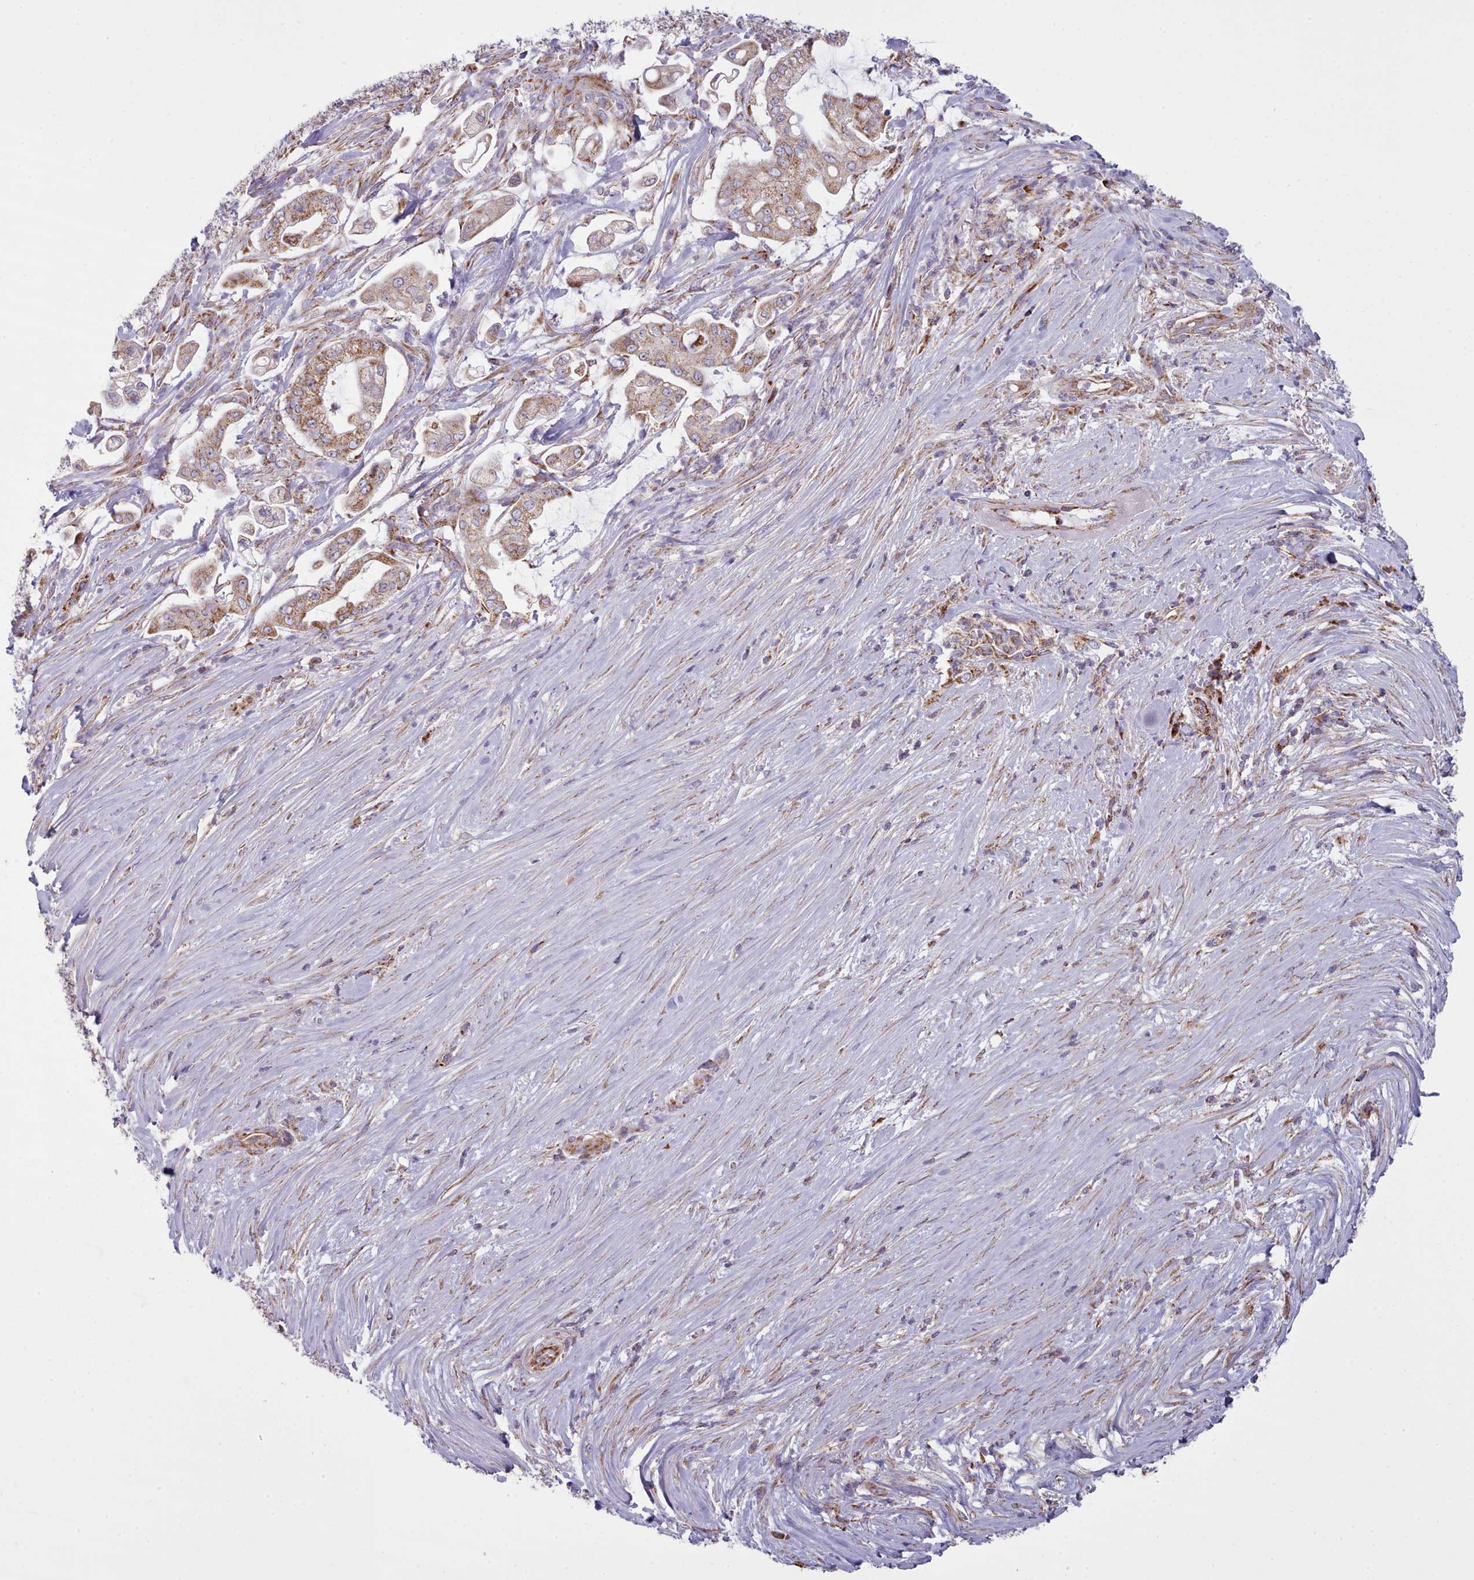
{"staining": {"intensity": "moderate", "quantity": ">75%", "location": "cytoplasmic/membranous"}, "tissue": "pancreatic cancer", "cell_type": "Tumor cells", "image_type": "cancer", "snomed": [{"axis": "morphology", "description": "Adenocarcinoma, NOS"}, {"axis": "topography", "description": "Pancreas"}], "caption": "IHC staining of adenocarcinoma (pancreatic), which displays medium levels of moderate cytoplasmic/membranous expression in about >75% of tumor cells indicating moderate cytoplasmic/membranous protein positivity. The staining was performed using DAB (brown) for protein detection and nuclei were counterstained in hematoxylin (blue).", "gene": "SRP54", "patient": {"sex": "female", "age": 69}}